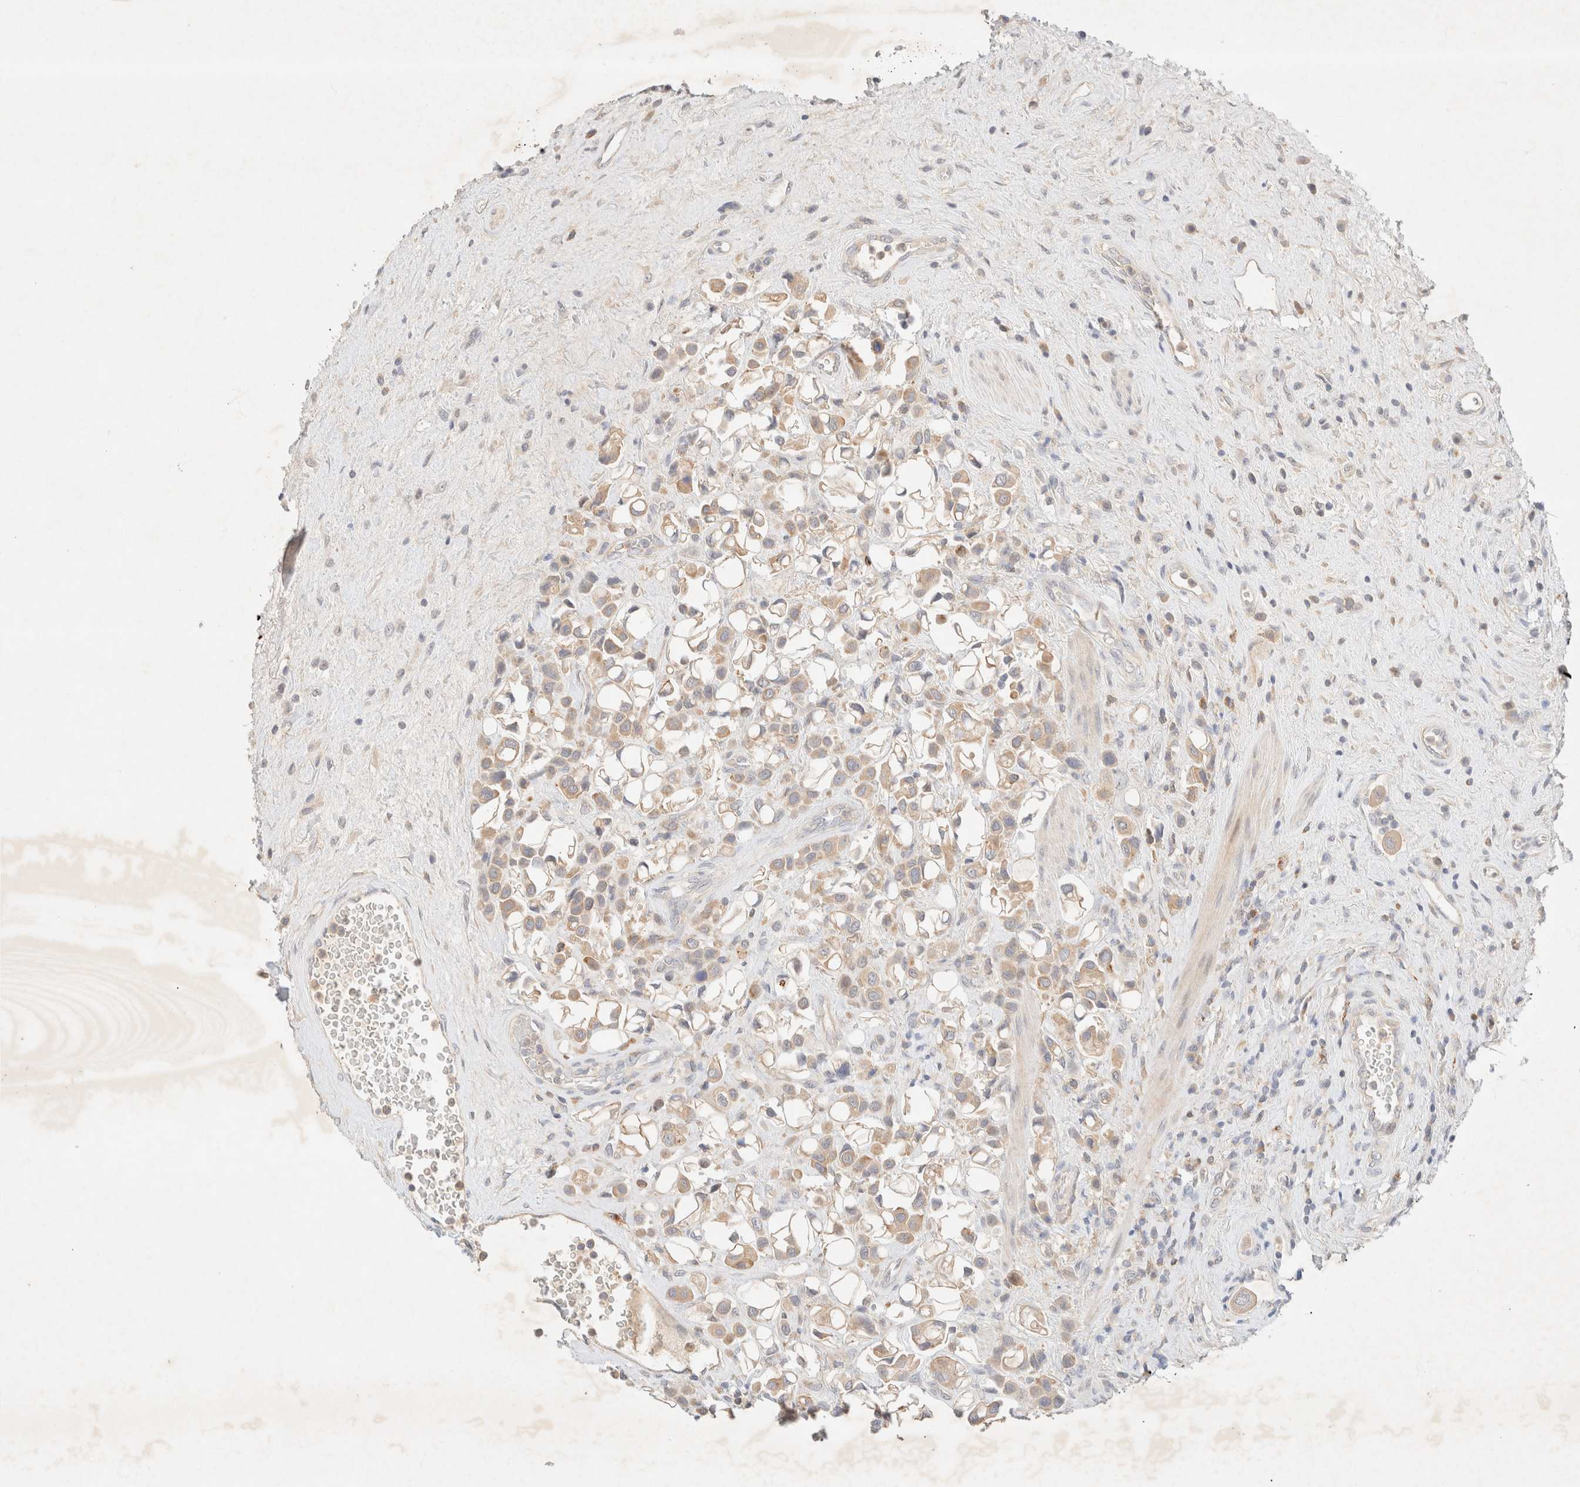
{"staining": {"intensity": "weak", "quantity": ">75%", "location": "cytoplasmic/membranous"}, "tissue": "urothelial cancer", "cell_type": "Tumor cells", "image_type": "cancer", "snomed": [{"axis": "morphology", "description": "Urothelial carcinoma, High grade"}, {"axis": "topography", "description": "Urinary bladder"}], "caption": "Human urothelial carcinoma (high-grade) stained with a protein marker displays weak staining in tumor cells.", "gene": "SGSM2", "patient": {"sex": "male", "age": 50}}